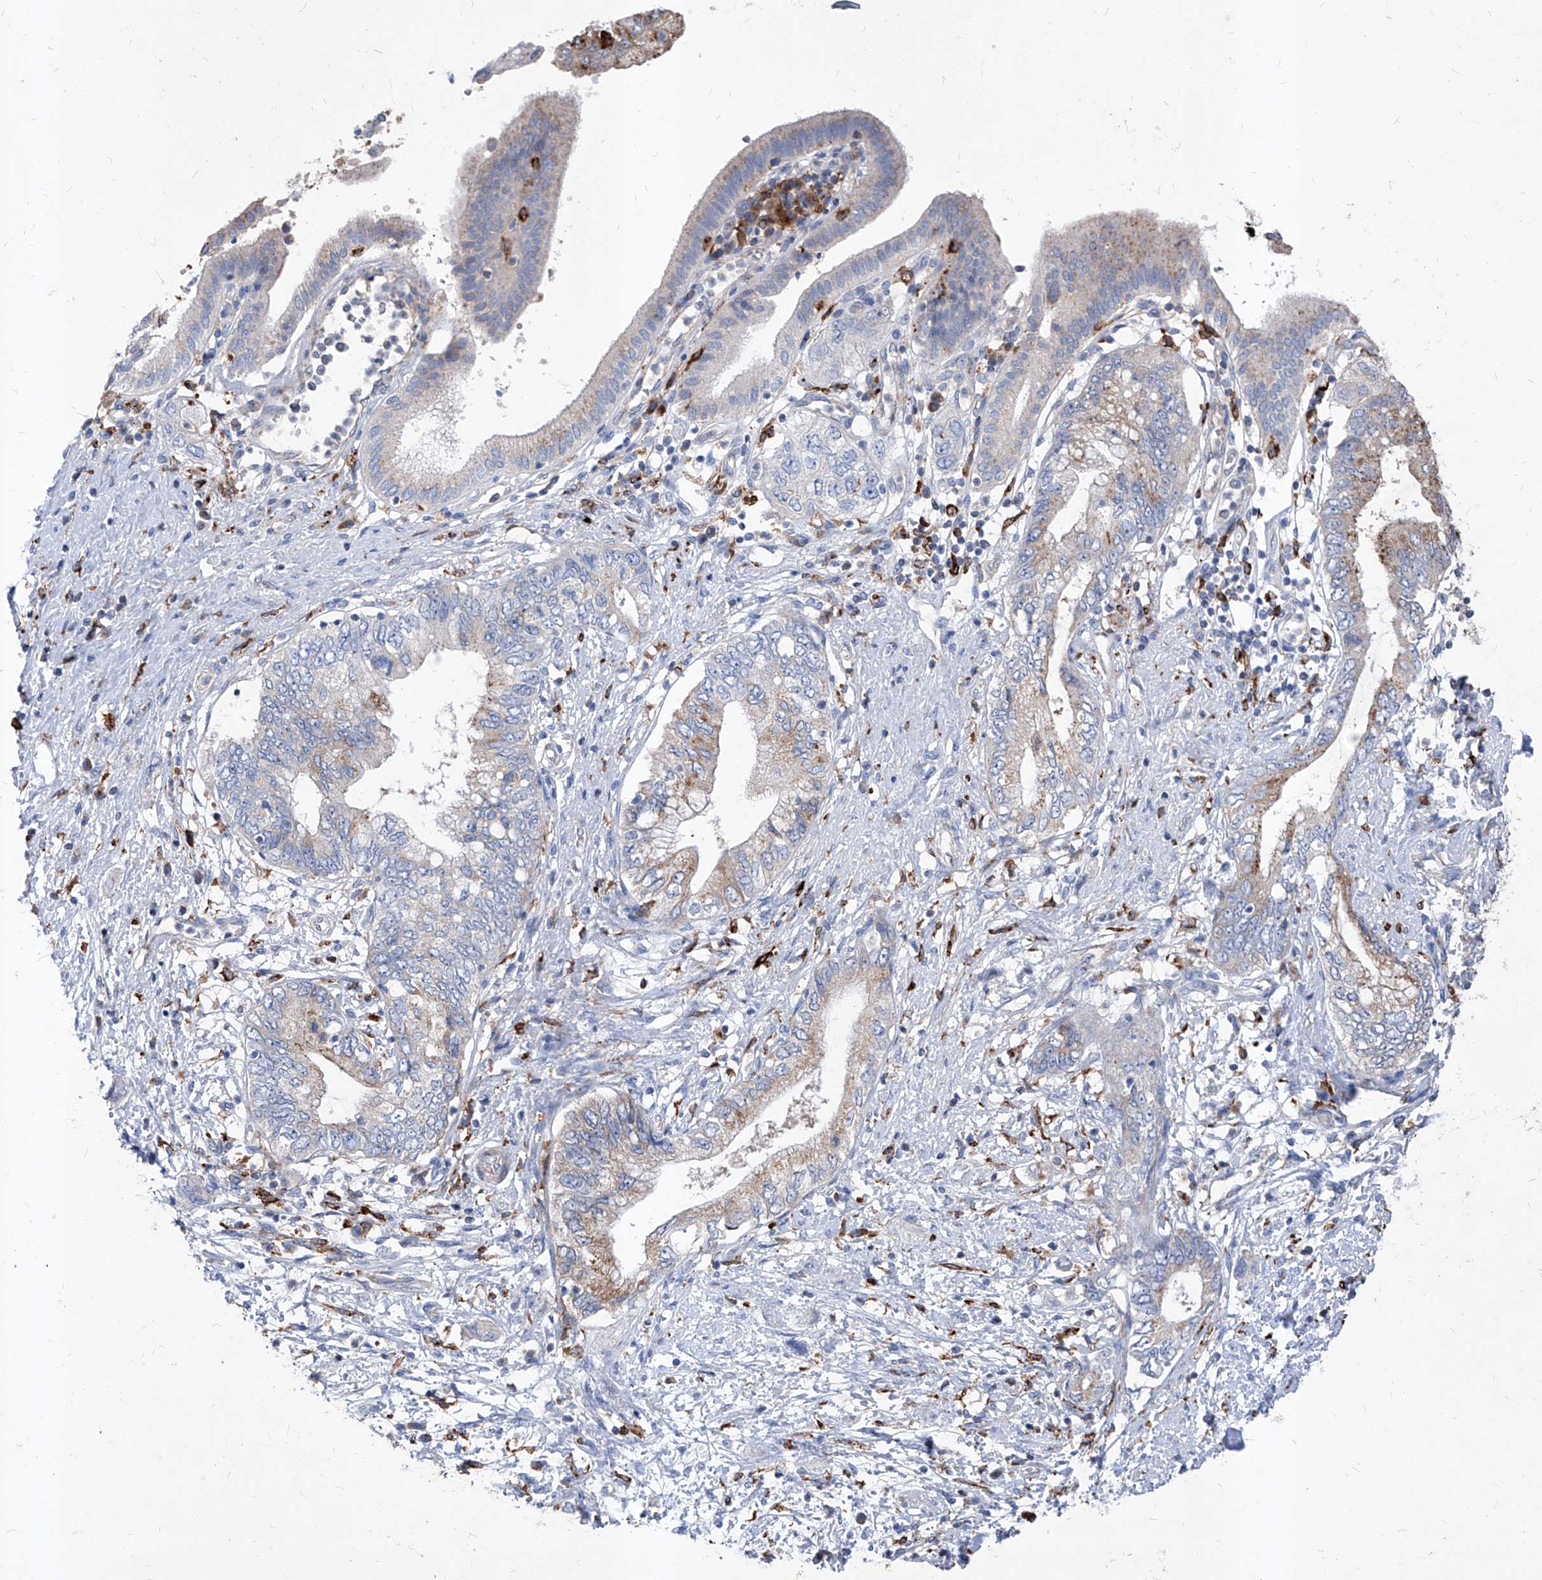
{"staining": {"intensity": "weak", "quantity": "25%-75%", "location": "cytoplasmic/membranous"}, "tissue": "pancreatic cancer", "cell_type": "Tumor cells", "image_type": "cancer", "snomed": [{"axis": "morphology", "description": "Adenocarcinoma, NOS"}, {"axis": "topography", "description": "Pancreas"}], "caption": "This micrograph shows immunohistochemistry (IHC) staining of pancreatic adenocarcinoma, with low weak cytoplasmic/membranous staining in approximately 25%-75% of tumor cells.", "gene": "UBOX5", "patient": {"sex": "female", "age": 73}}